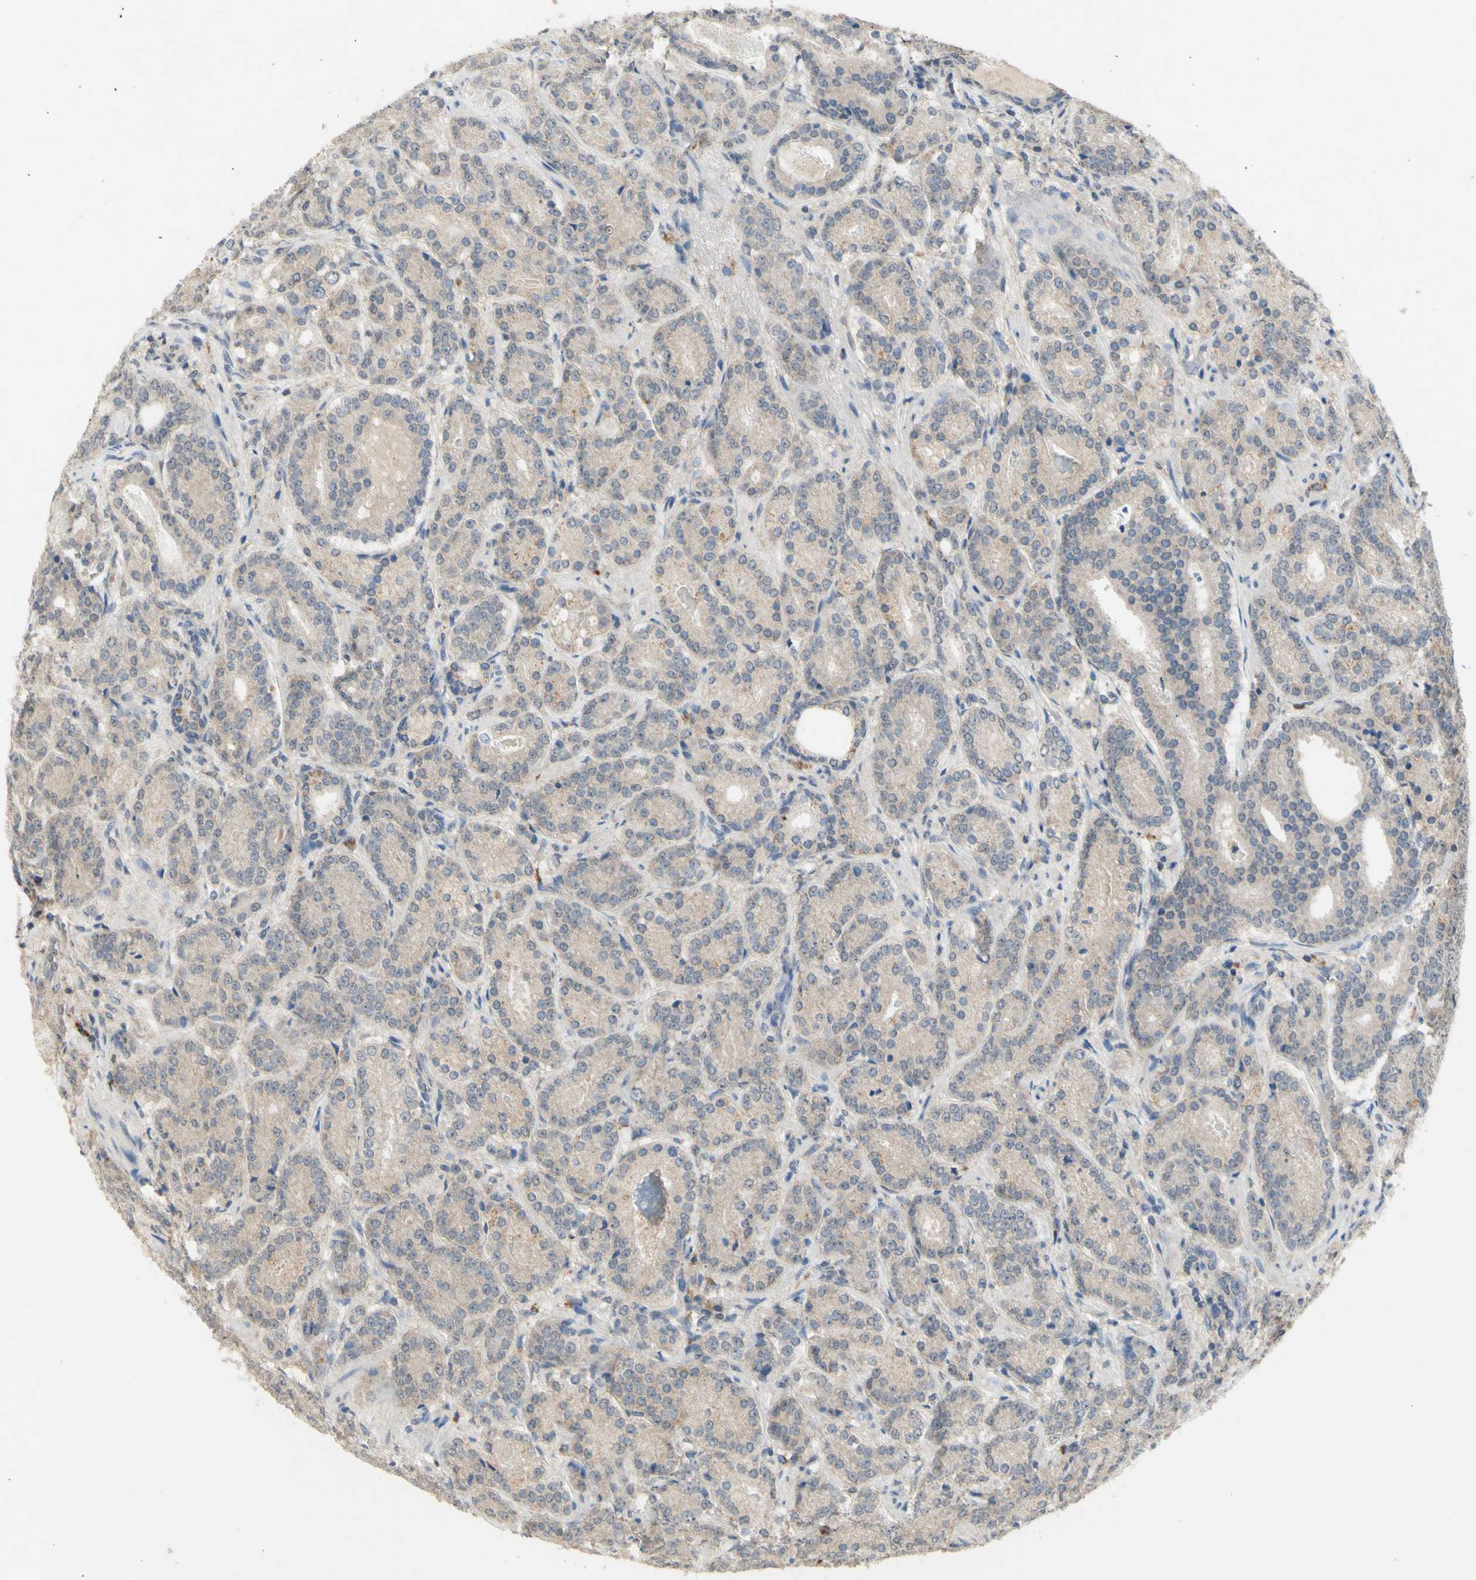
{"staining": {"intensity": "weak", "quantity": ">75%", "location": "cytoplasmic/membranous"}, "tissue": "prostate cancer", "cell_type": "Tumor cells", "image_type": "cancer", "snomed": [{"axis": "morphology", "description": "Adenocarcinoma, High grade"}, {"axis": "topography", "description": "Prostate"}], "caption": "Immunohistochemistry (IHC) histopathology image of human prostate cancer stained for a protein (brown), which reveals low levels of weak cytoplasmic/membranous expression in about >75% of tumor cells.", "gene": "NLRP1", "patient": {"sex": "male", "age": 61}}